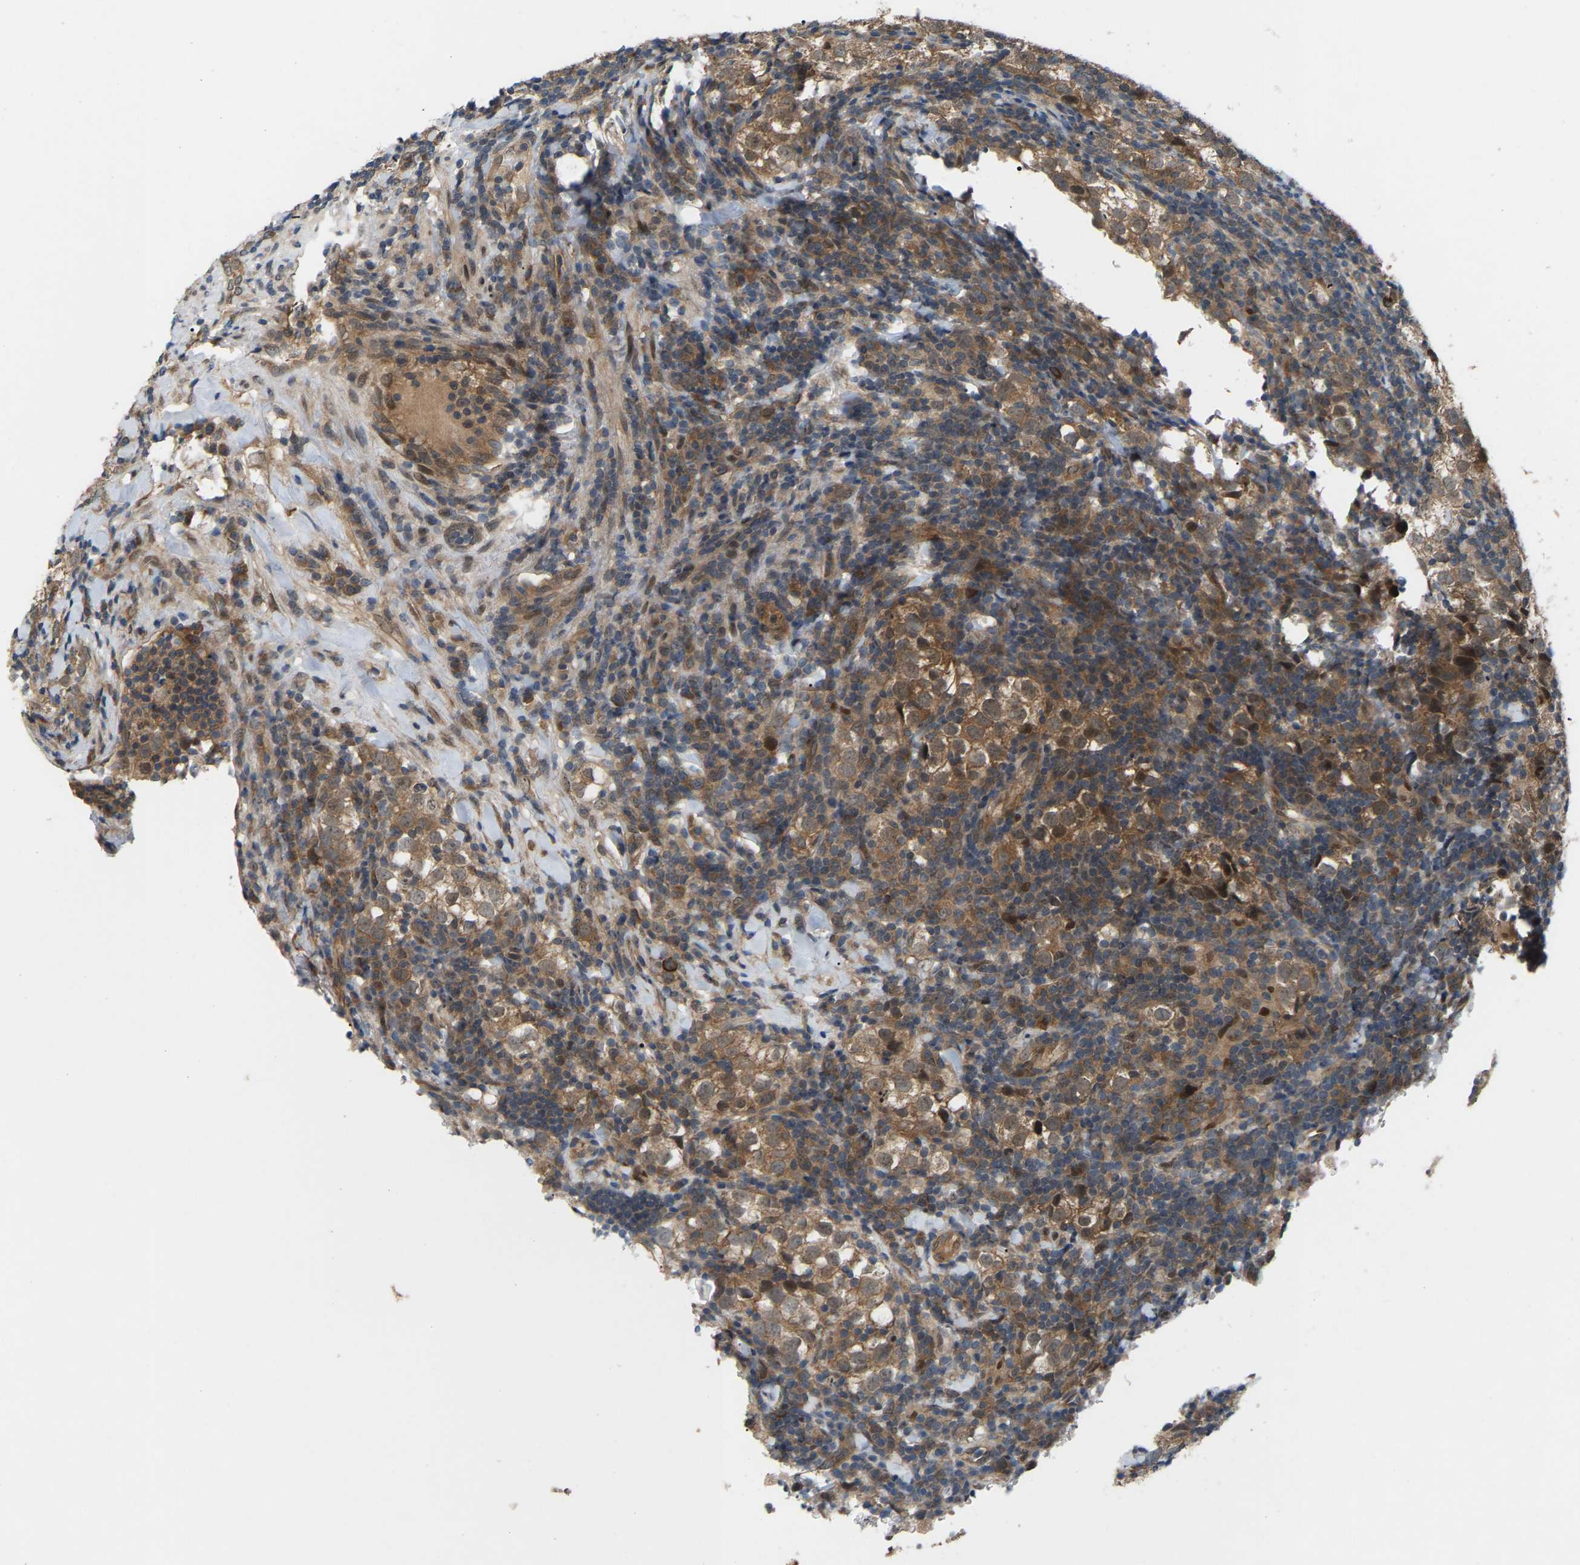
{"staining": {"intensity": "moderate", "quantity": ">75%", "location": "cytoplasmic/membranous"}, "tissue": "testis cancer", "cell_type": "Tumor cells", "image_type": "cancer", "snomed": [{"axis": "morphology", "description": "Seminoma, NOS"}, {"axis": "morphology", "description": "Carcinoma, Embryonal, NOS"}, {"axis": "topography", "description": "Testis"}], "caption": "Immunohistochemistry photomicrograph of human testis seminoma stained for a protein (brown), which displays medium levels of moderate cytoplasmic/membranous expression in approximately >75% of tumor cells.", "gene": "CROT", "patient": {"sex": "male", "age": 36}}